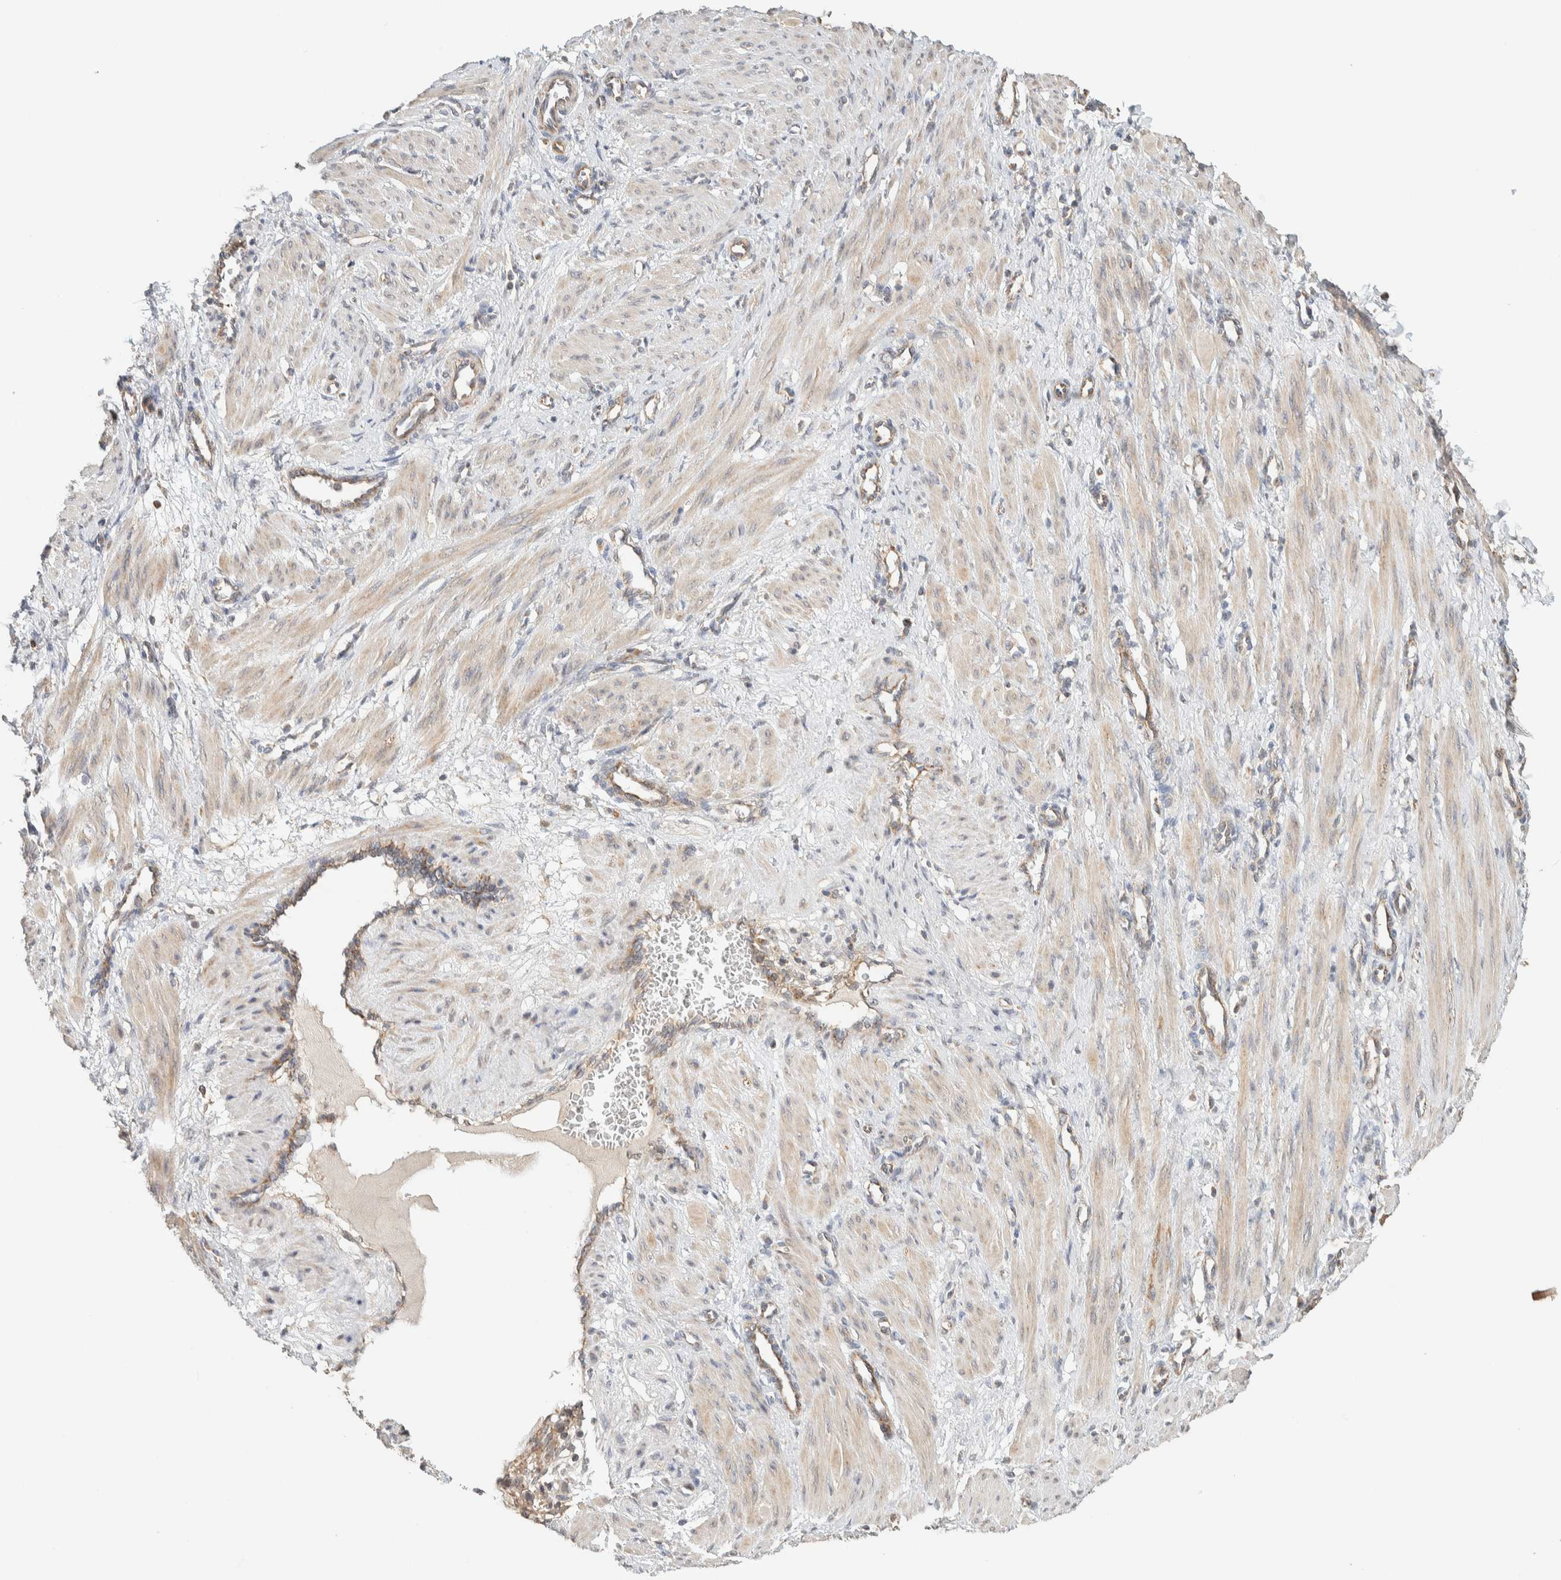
{"staining": {"intensity": "weak", "quantity": "25%-75%", "location": "cytoplasmic/membranous"}, "tissue": "smooth muscle", "cell_type": "Smooth muscle cells", "image_type": "normal", "snomed": [{"axis": "morphology", "description": "Normal tissue, NOS"}, {"axis": "topography", "description": "Endometrium"}], "caption": "Benign smooth muscle exhibits weak cytoplasmic/membranous positivity in approximately 25%-75% of smooth muscle cells.", "gene": "PDE7B", "patient": {"sex": "female", "age": 33}}